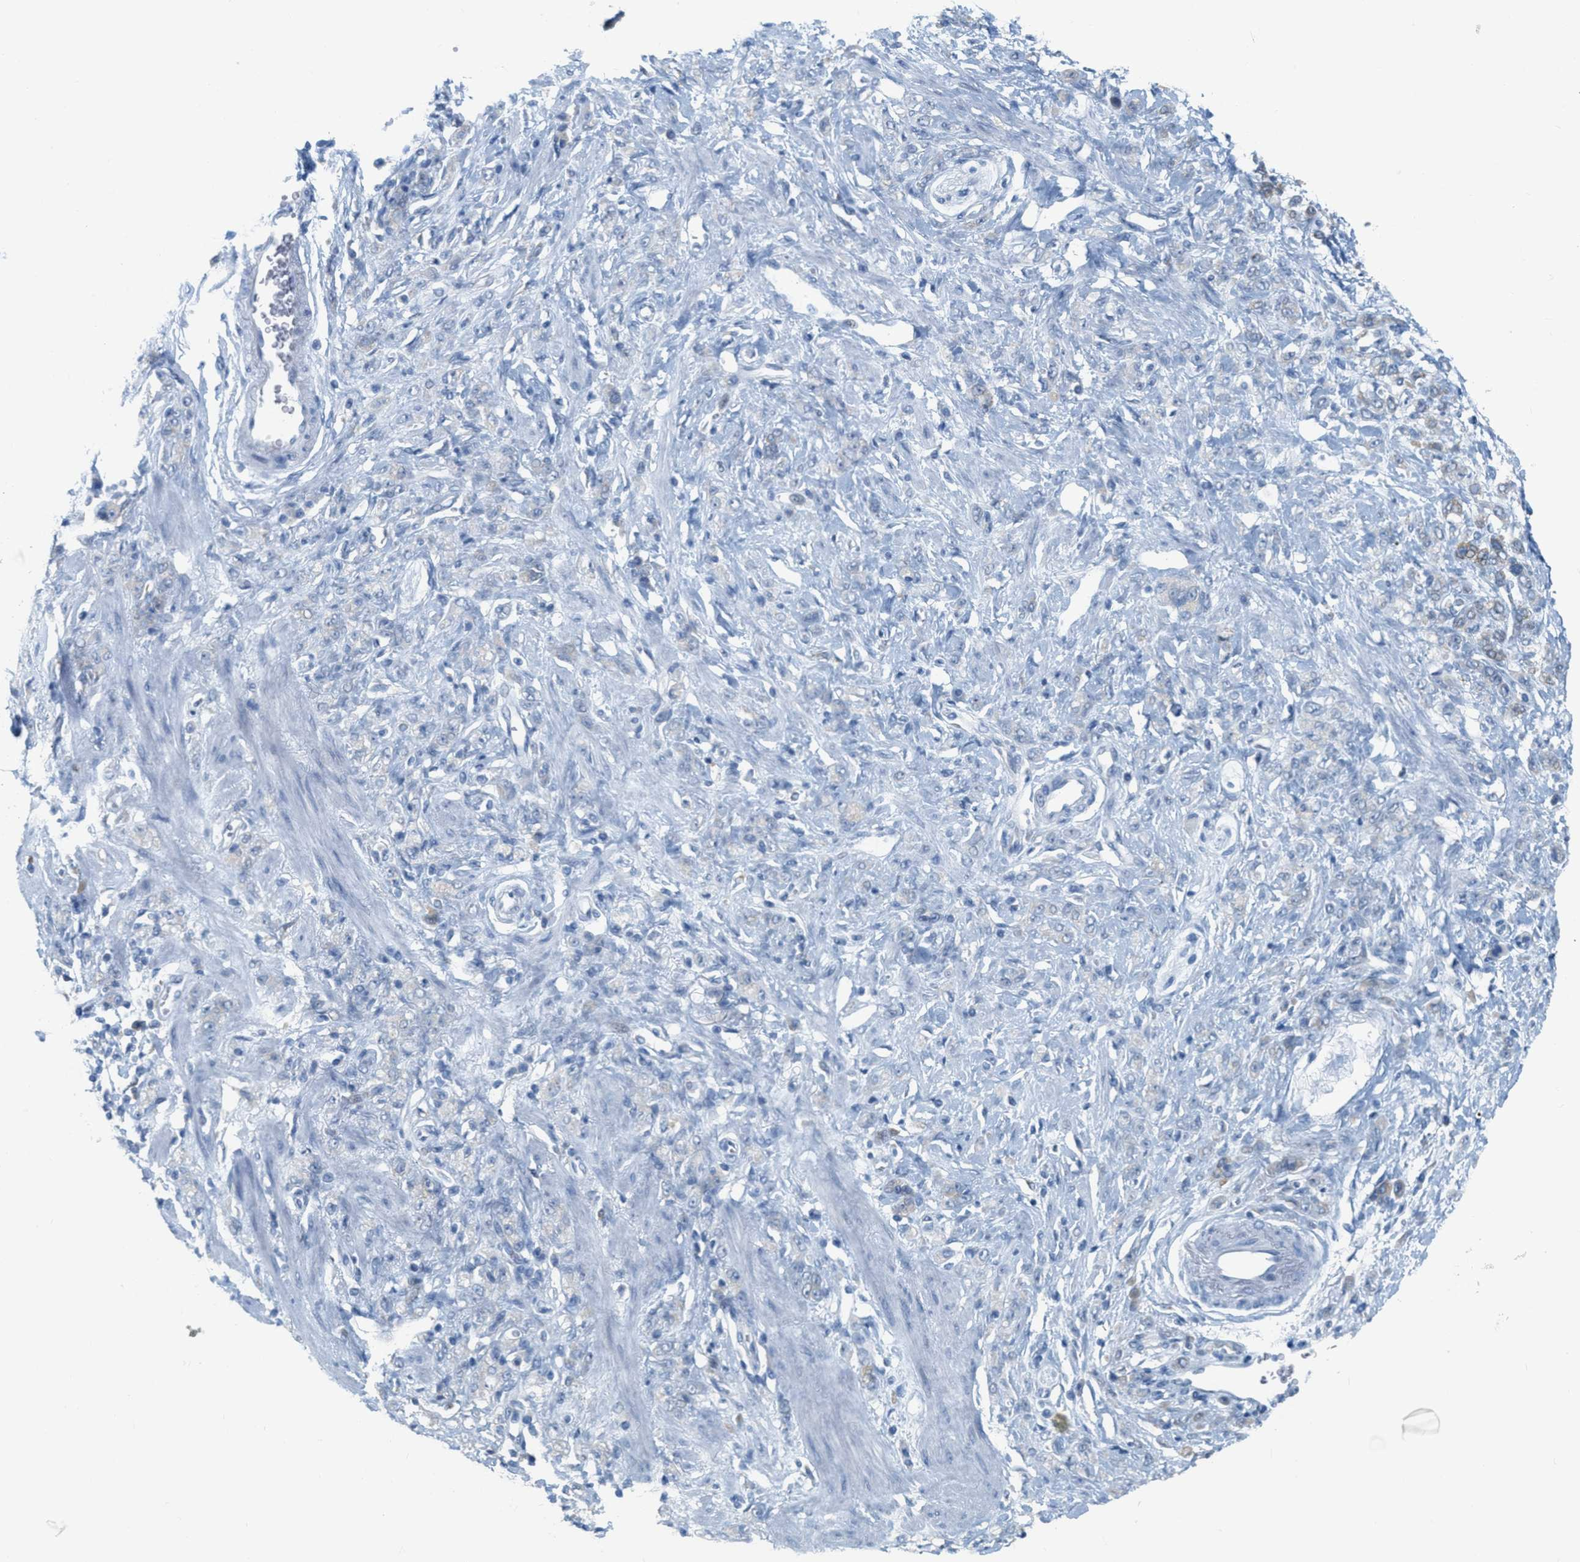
{"staining": {"intensity": "weak", "quantity": "<25%", "location": "cytoplasmic/membranous"}, "tissue": "stomach cancer", "cell_type": "Tumor cells", "image_type": "cancer", "snomed": [{"axis": "morphology", "description": "Normal tissue, NOS"}, {"axis": "morphology", "description": "Adenocarcinoma, NOS"}, {"axis": "topography", "description": "Stomach"}], "caption": "An immunohistochemistry photomicrograph of adenocarcinoma (stomach) is shown. There is no staining in tumor cells of adenocarcinoma (stomach).", "gene": "TEX264", "patient": {"sex": "male", "age": 82}}